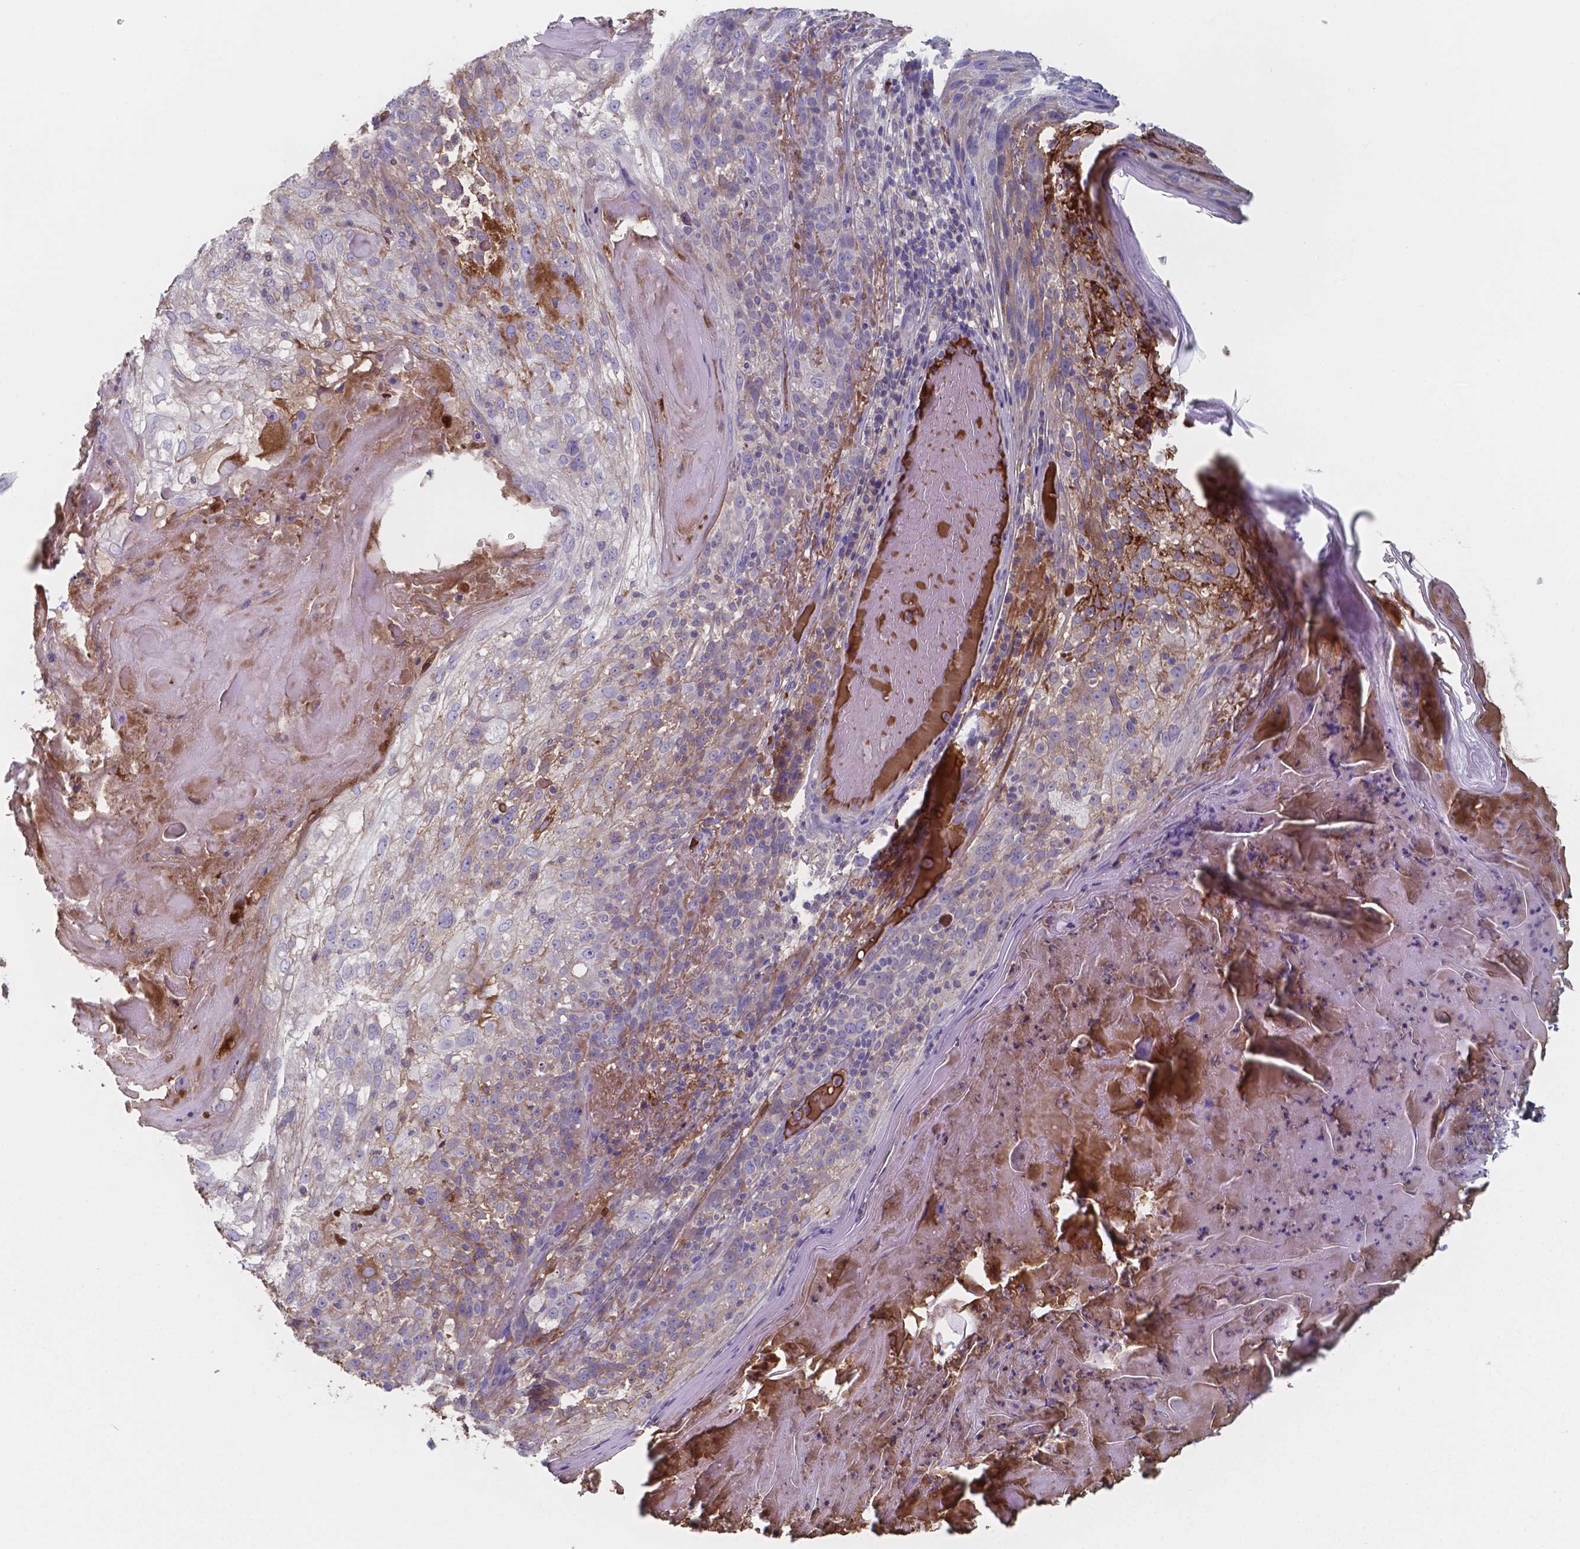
{"staining": {"intensity": "moderate", "quantity": "<25%", "location": "cytoplasmic/membranous"}, "tissue": "skin cancer", "cell_type": "Tumor cells", "image_type": "cancer", "snomed": [{"axis": "morphology", "description": "Normal tissue, NOS"}, {"axis": "morphology", "description": "Squamous cell carcinoma, NOS"}, {"axis": "topography", "description": "Skin"}], "caption": "Skin cancer (squamous cell carcinoma) tissue displays moderate cytoplasmic/membranous positivity in about <25% of tumor cells (brown staining indicates protein expression, while blue staining denotes nuclei).", "gene": "BTBD17", "patient": {"sex": "female", "age": 83}}